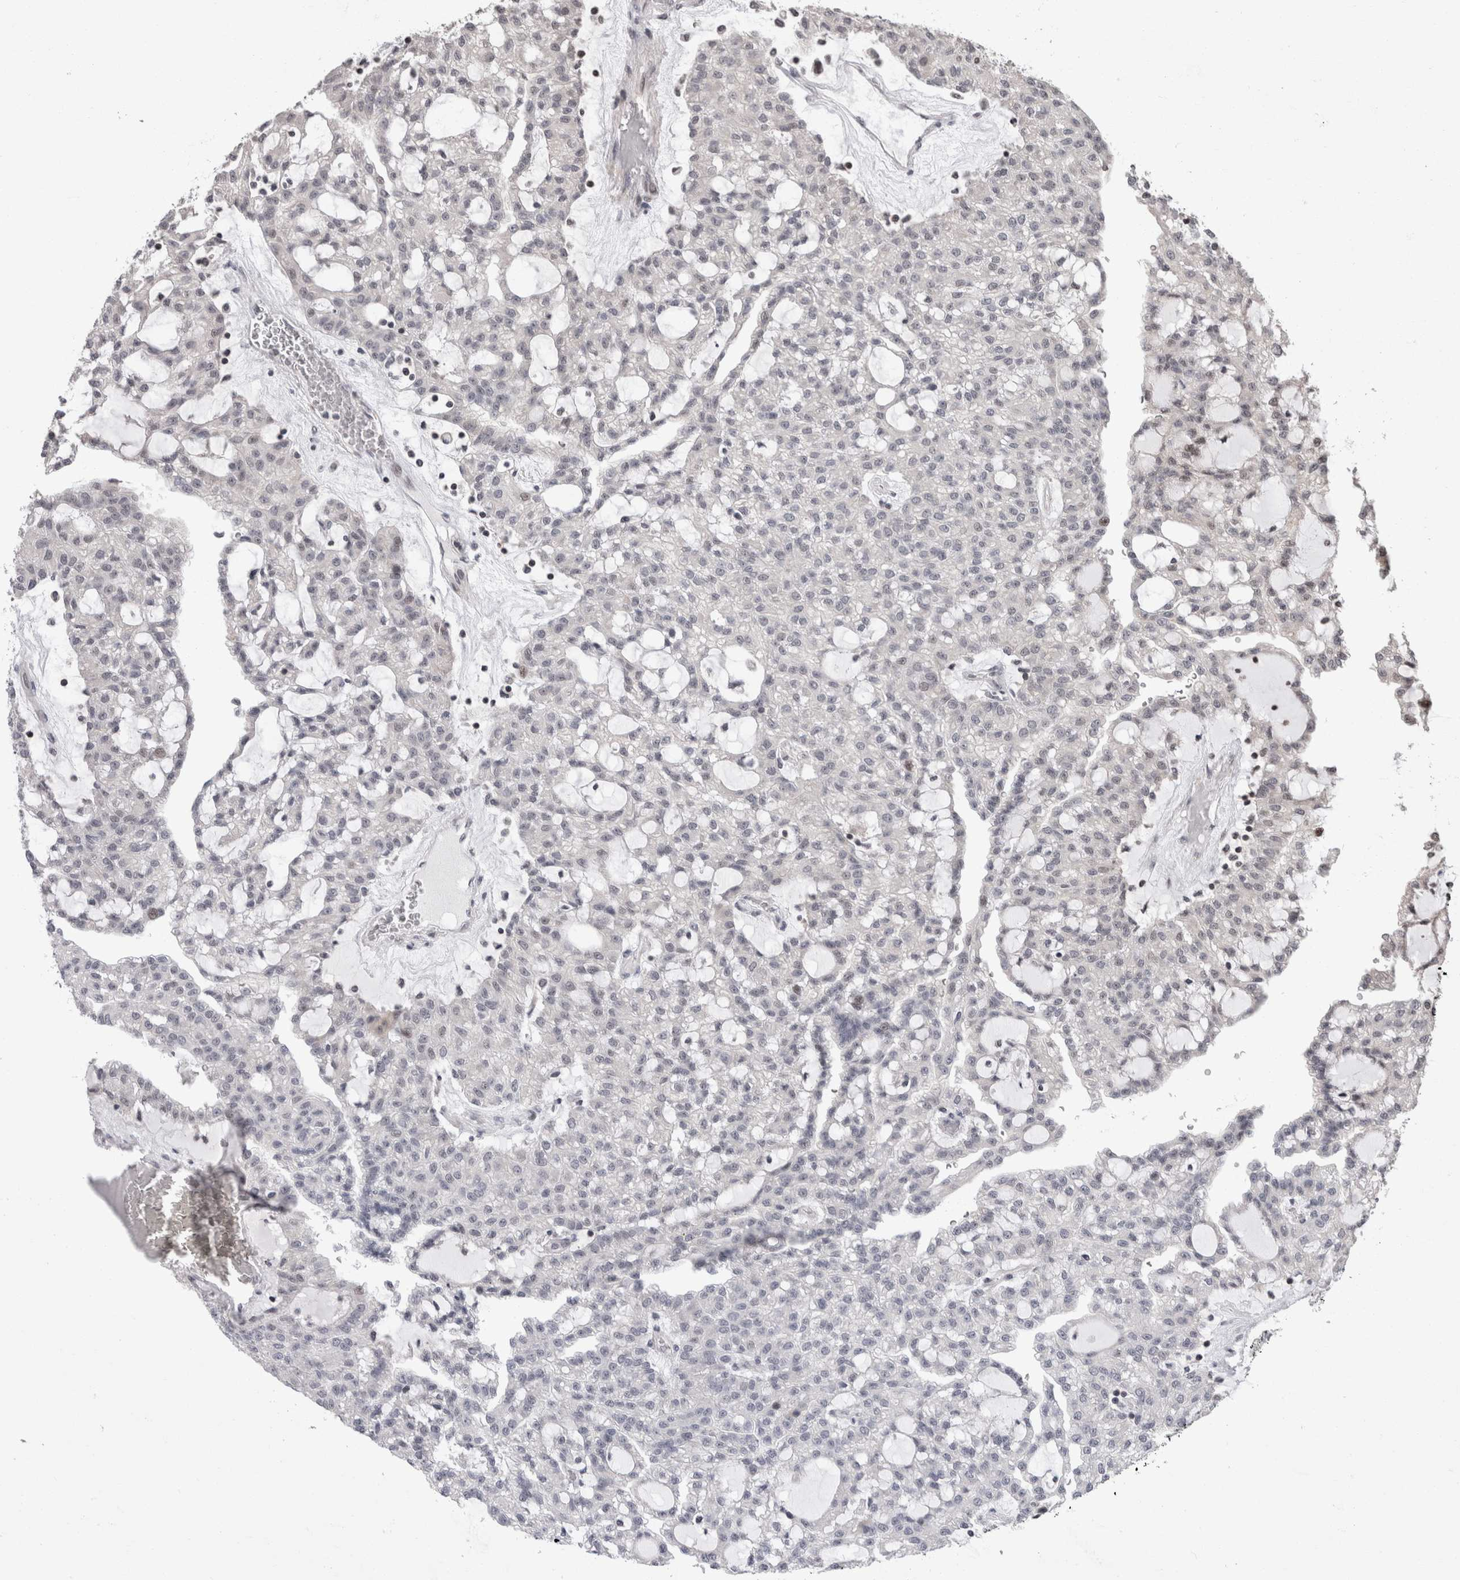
{"staining": {"intensity": "negative", "quantity": "none", "location": "none"}, "tissue": "renal cancer", "cell_type": "Tumor cells", "image_type": "cancer", "snomed": [{"axis": "morphology", "description": "Adenocarcinoma, NOS"}, {"axis": "topography", "description": "Kidney"}], "caption": "IHC image of neoplastic tissue: adenocarcinoma (renal) stained with DAB (3,3'-diaminobenzidine) reveals no significant protein staining in tumor cells.", "gene": "ZBTB11", "patient": {"sex": "male", "age": 63}}